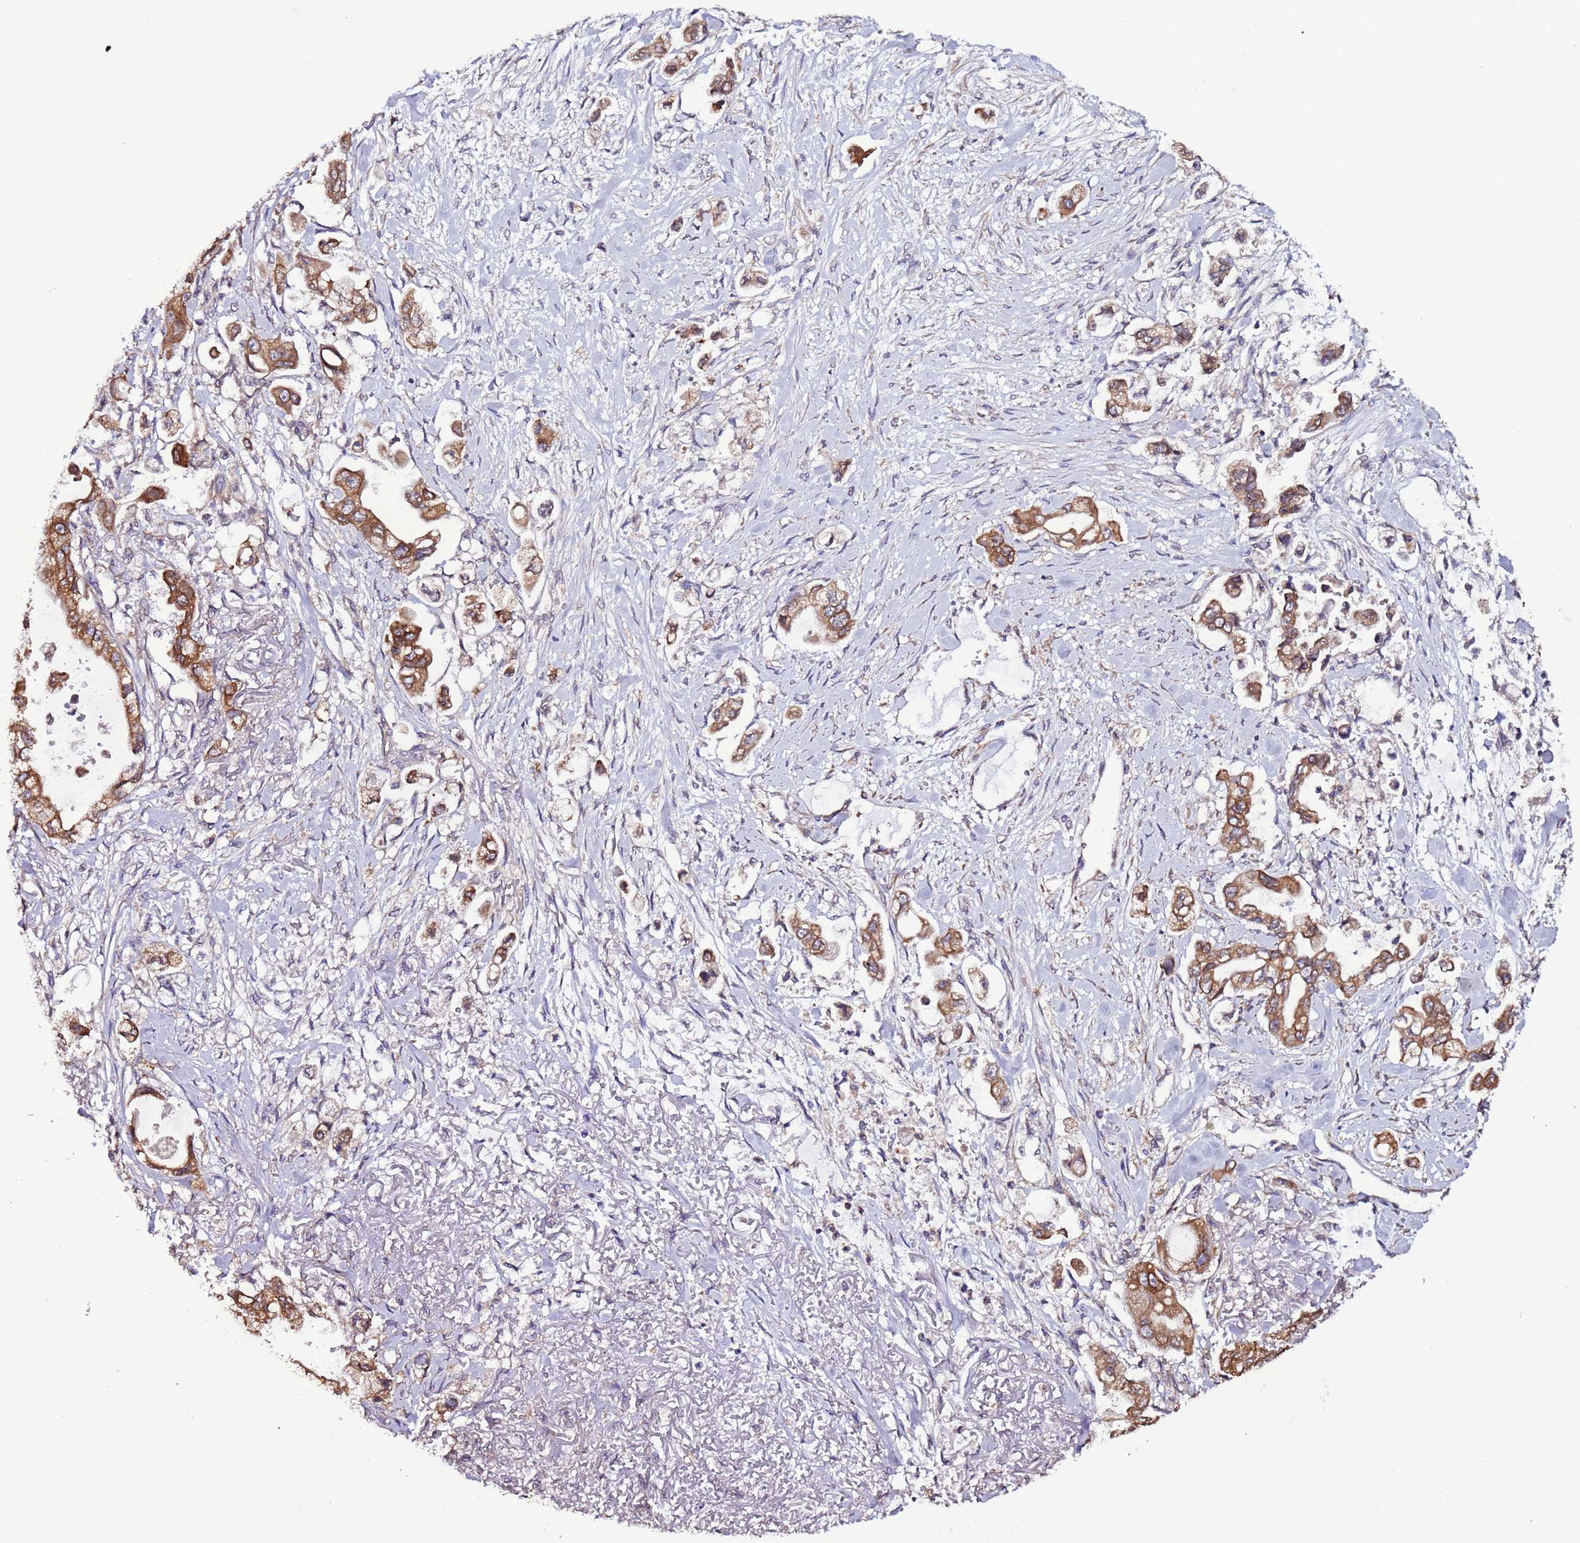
{"staining": {"intensity": "strong", "quantity": ">75%", "location": "cytoplasmic/membranous"}, "tissue": "stomach cancer", "cell_type": "Tumor cells", "image_type": "cancer", "snomed": [{"axis": "morphology", "description": "Adenocarcinoma, NOS"}, {"axis": "topography", "description": "Stomach"}], "caption": "Immunohistochemistry micrograph of human stomach cancer stained for a protein (brown), which reveals high levels of strong cytoplasmic/membranous expression in about >75% of tumor cells.", "gene": "SLC41A3", "patient": {"sex": "male", "age": 62}}